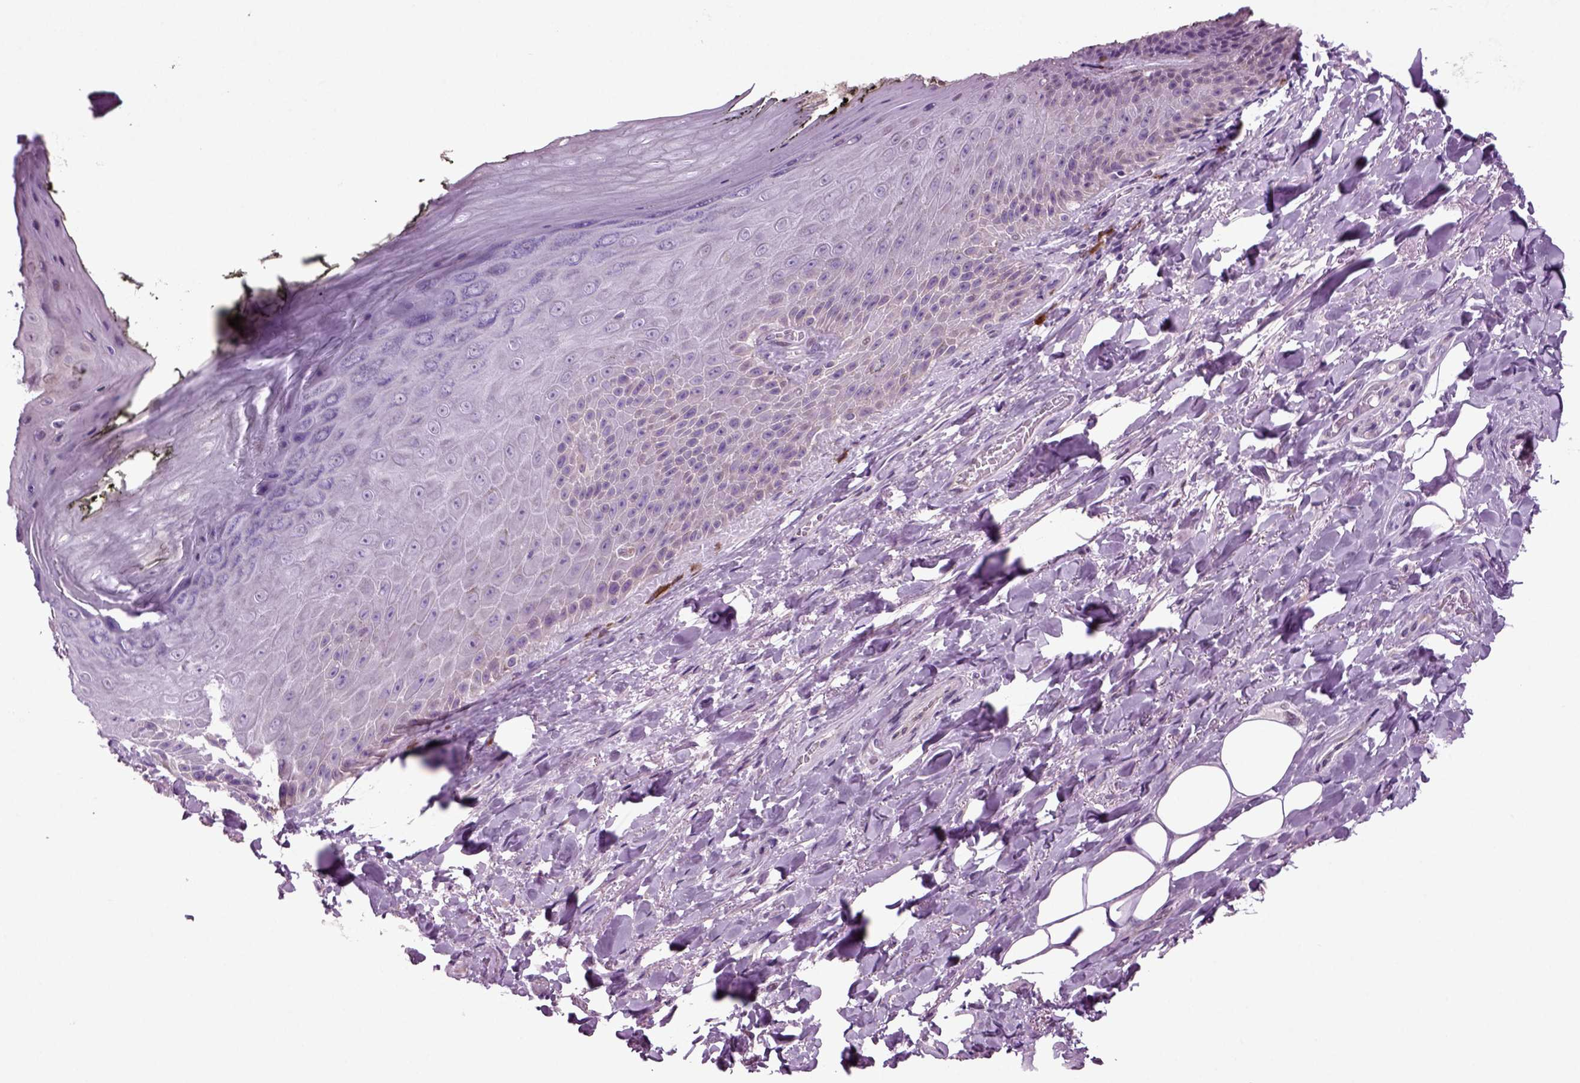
{"staining": {"intensity": "negative", "quantity": "none", "location": "none"}, "tissue": "skin", "cell_type": "Epidermal cells", "image_type": "normal", "snomed": [{"axis": "morphology", "description": "Normal tissue, NOS"}, {"axis": "topography", "description": "Anal"}, {"axis": "topography", "description": "Peripheral nerve tissue"}], "caption": "Epidermal cells are negative for protein expression in unremarkable human skin. The staining was performed using DAB to visualize the protein expression in brown, while the nuclei were stained in blue with hematoxylin (Magnification: 20x).", "gene": "ARID3A", "patient": {"sex": "male", "age": 53}}